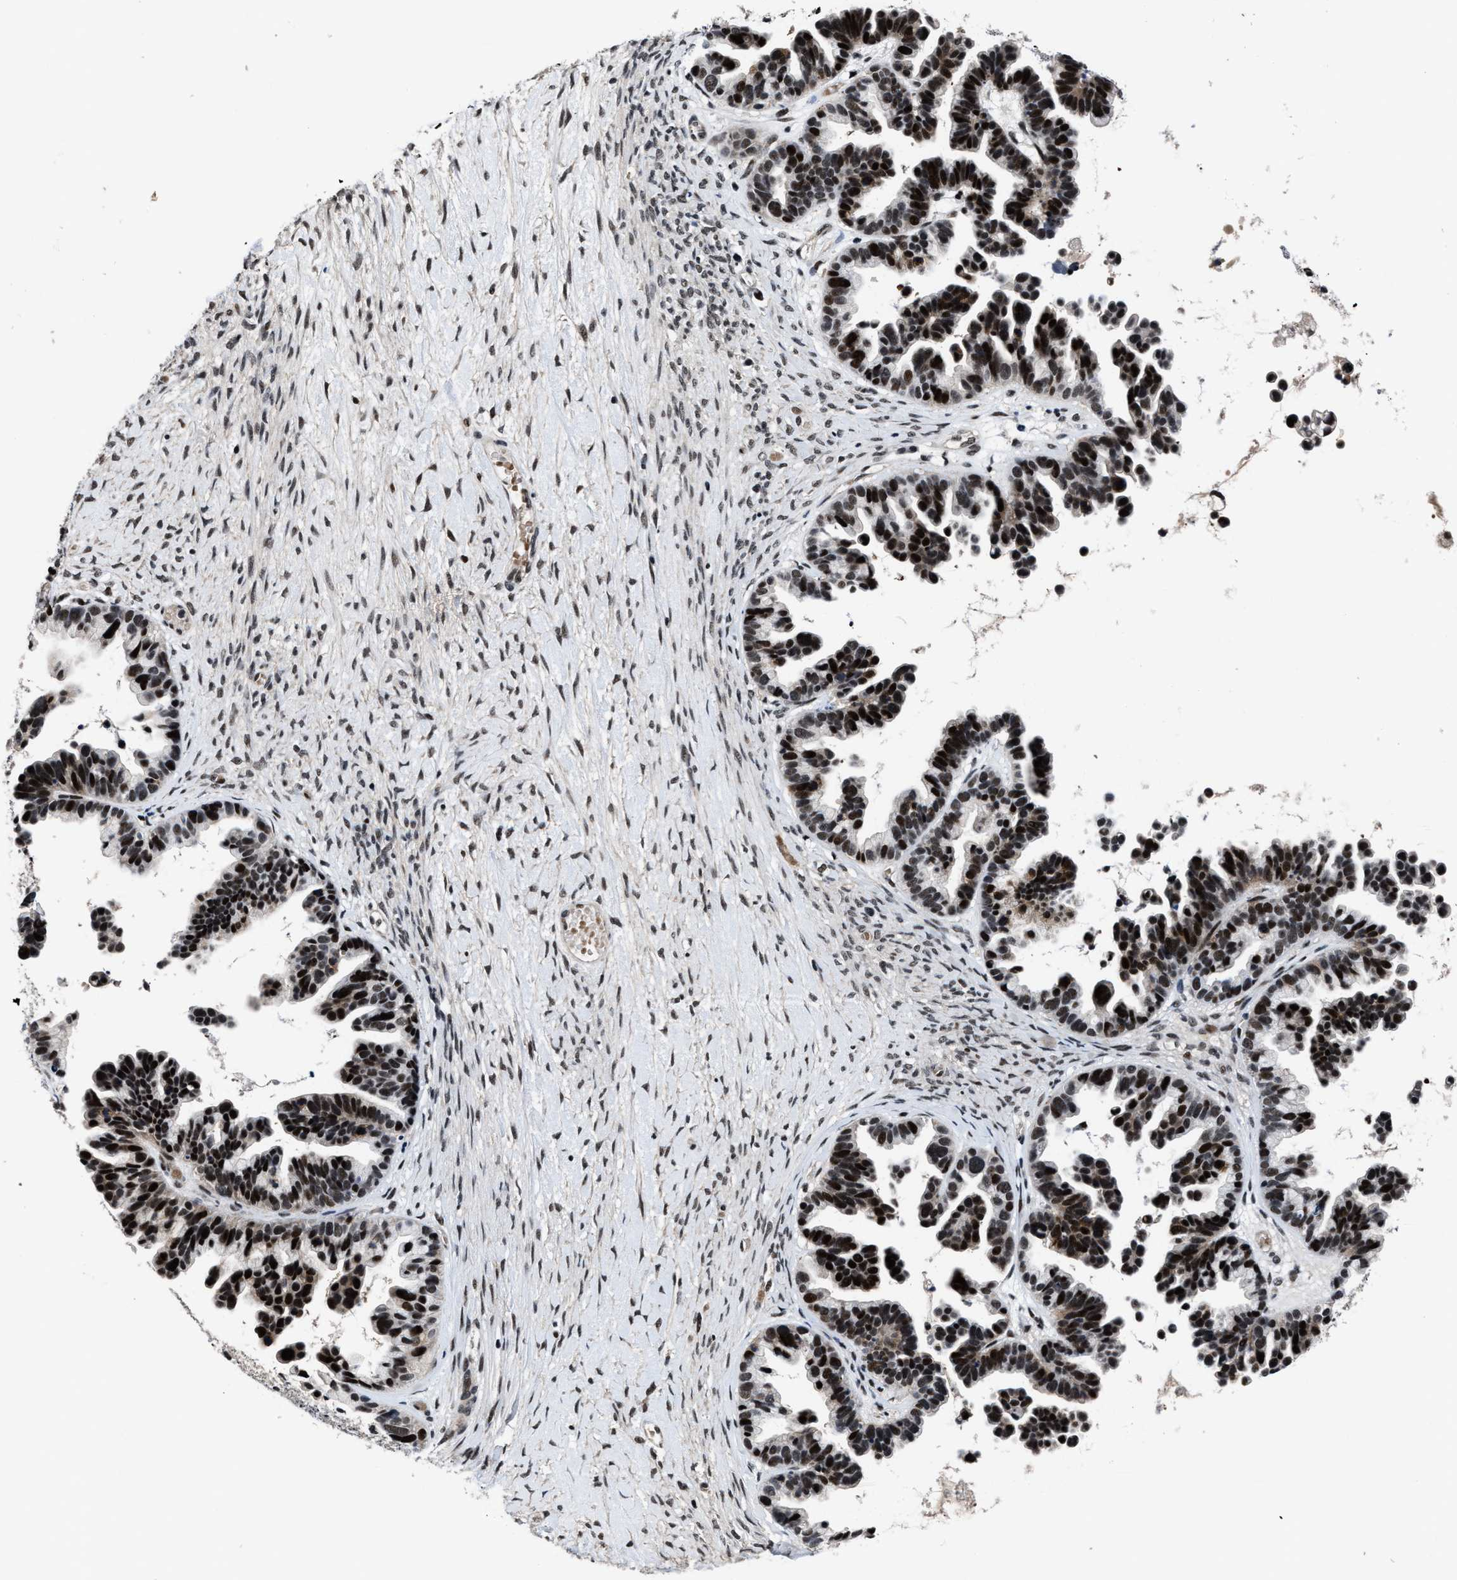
{"staining": {"intensity": "strong", "quantity": ">75%", "location": "nuclear"}, "tissue": "ovarian cancer", "cell_type": "Tumor cells", "image_type": "cancer", "snomed": [{"axis": "morphology", "description": "Cystadenocarcinoma, serous, NOS"}, {"axis": "topography", "description": "Ovary"}], "caption": "DAB immunohistochemical staining of human ovarian serous cystadenocarcinoma demonstrates strong nuclear protein positivity in approximately >75% of tumor cells.", "gene": "ZNF233", "patient": {"sex": "female", "age": 56}}